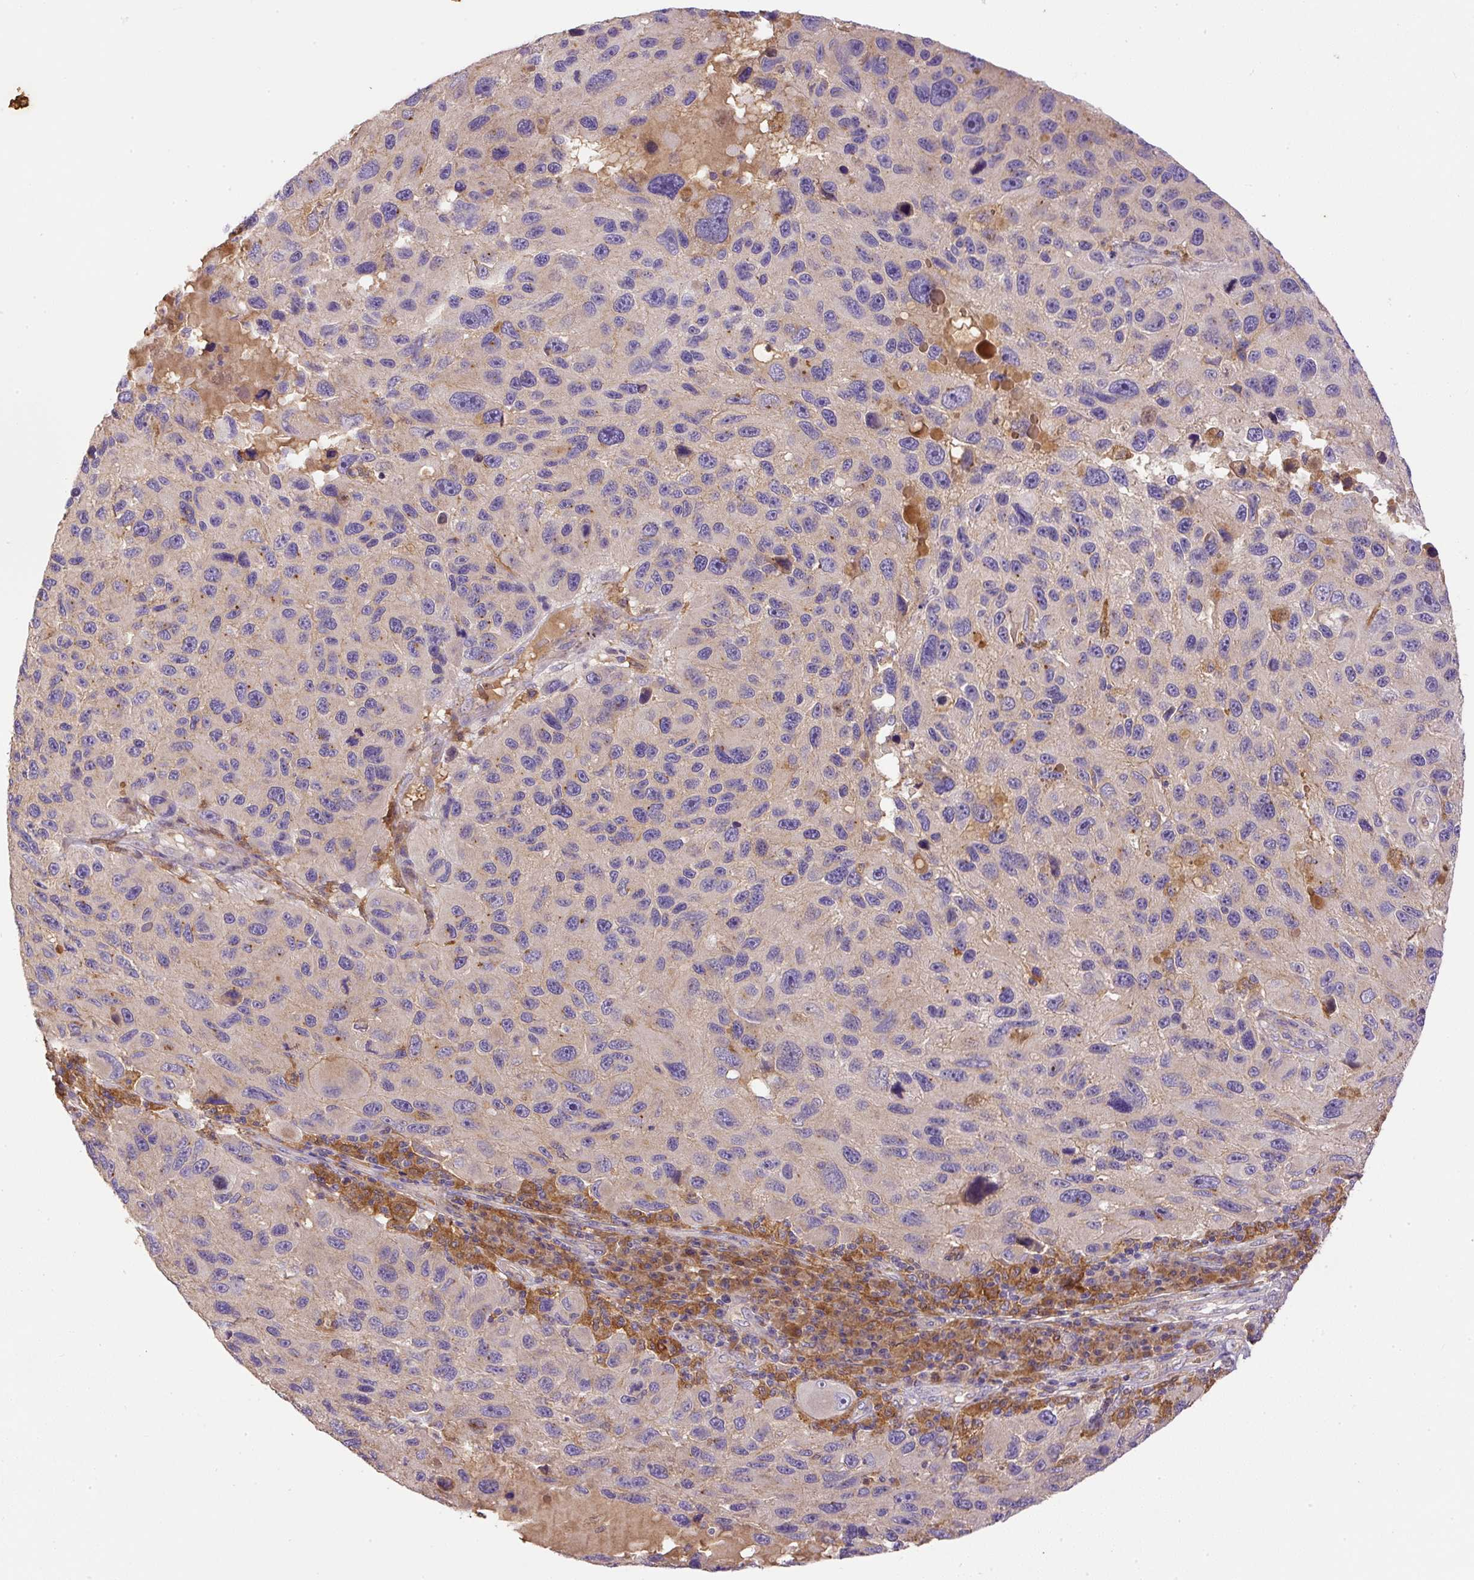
{"staining": {"intensity": "negative", "quantity": "none", "location": "none"}, "tissue": "melanoma", "cell_type": "Tumor cells", "image_type": "cancer", "snomed": [{"axis": "morphology", "description": "Malignant melanoma, NOS"}, {"axis": "topography", "description": "Skin"}], "caption": "Immunohistochemistry histopathology image of neoplastic tissue: human malignant melanoma stained with DAB displays no significant protein expression in tumor cells. The staining is performed using DAB (3,3'-diaminobenzidine) brown chromogen with nuclei counter-stained in using hematoxylin.", "gene": "DAPK1", "patient": {"sex": "male", "age": 53}}